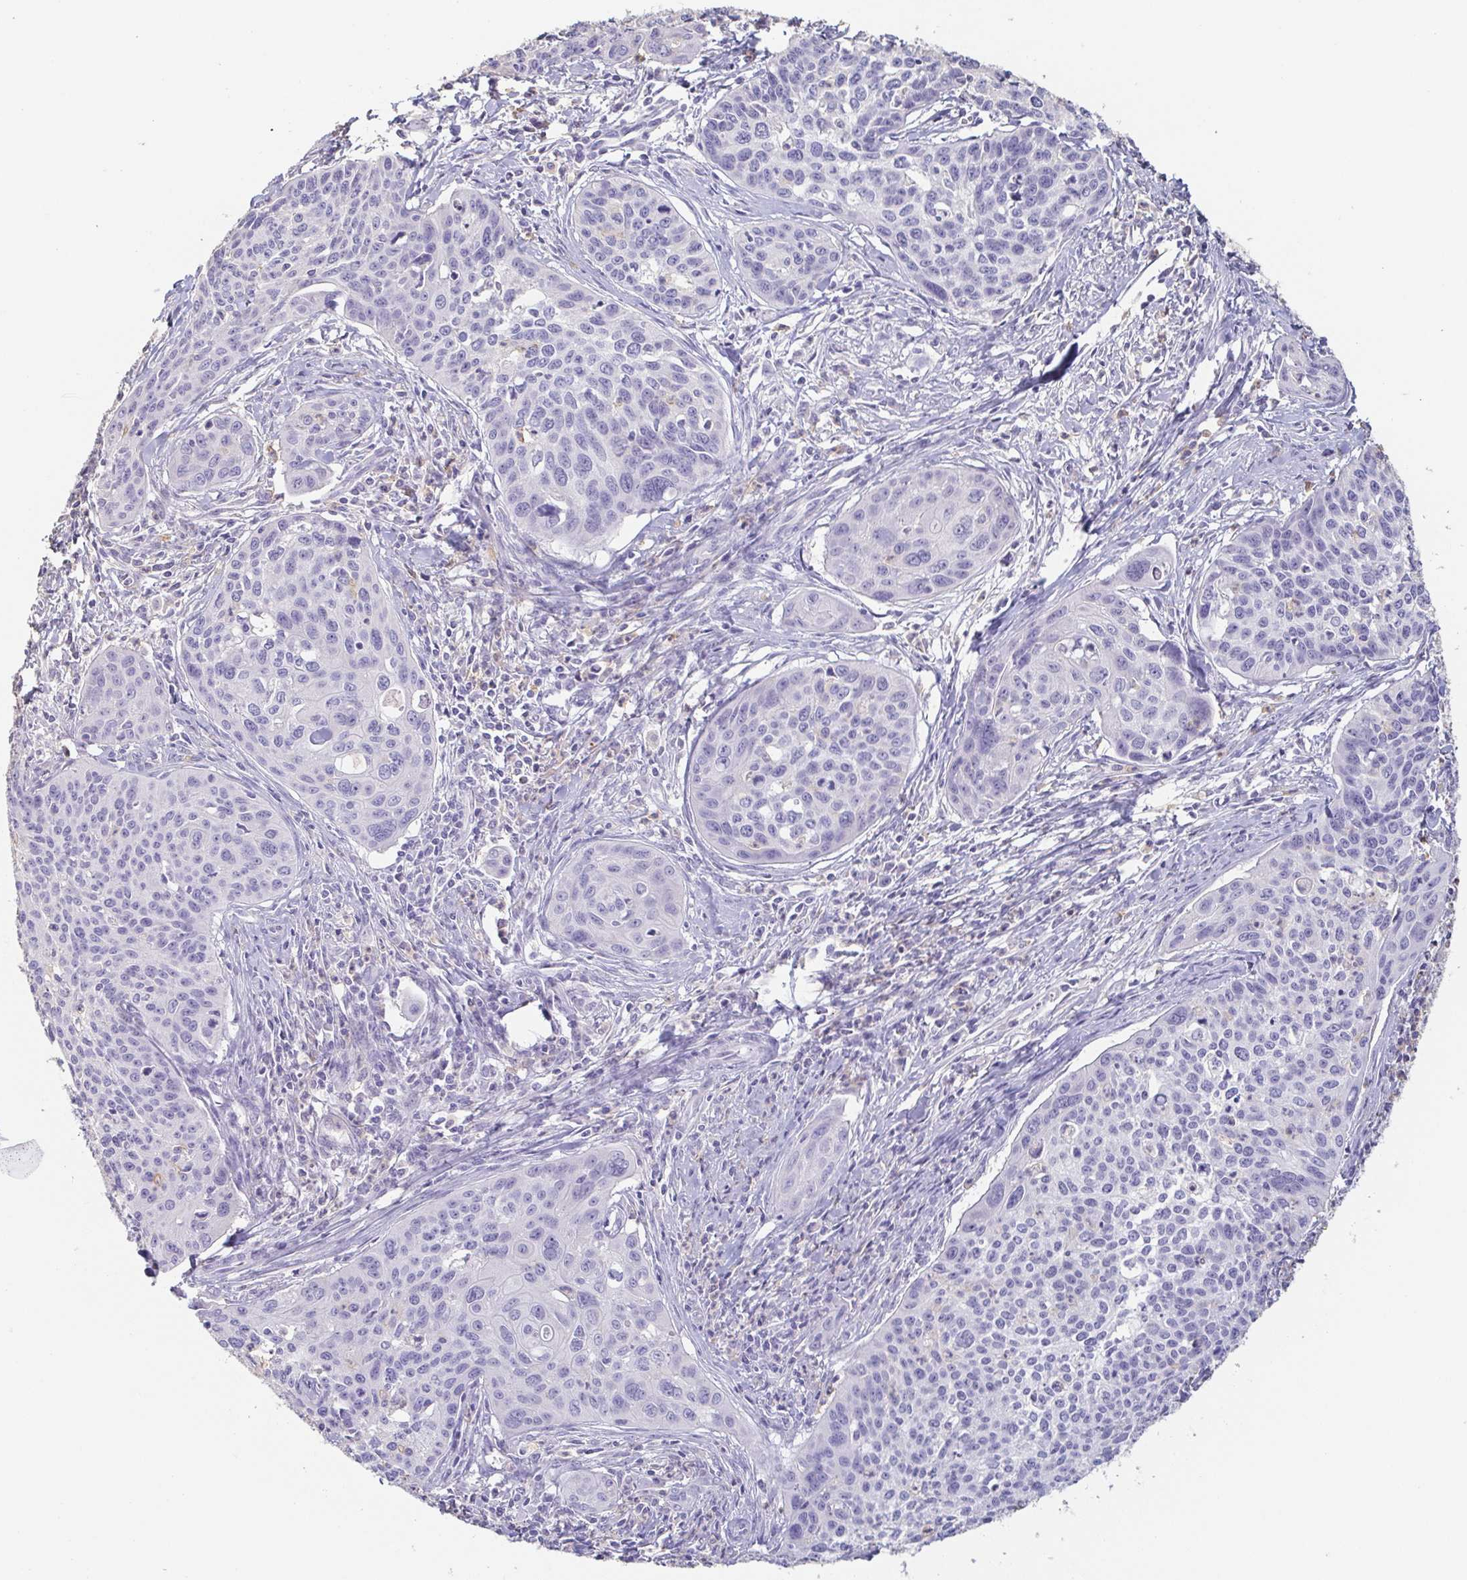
{"staining": {"intensity": "negative", "quantity": "none", "location": "none"}, "tissue": "cervical cancer", "cell_type": "Tumor cells", "image_type": "cancer", "snomed": [{"axis": "morphology", "description": "Squamous cell carcinoma, NOS"}, {"axis": "topography", "description": "Cervix"}], "caption": "Human cervical cancer stained for a protein using immunohistochemistry (IHC) displays no positivity in tumor cells.", "gene": "BPIFA2", "patient": {"sex": "female", "age": 31}}